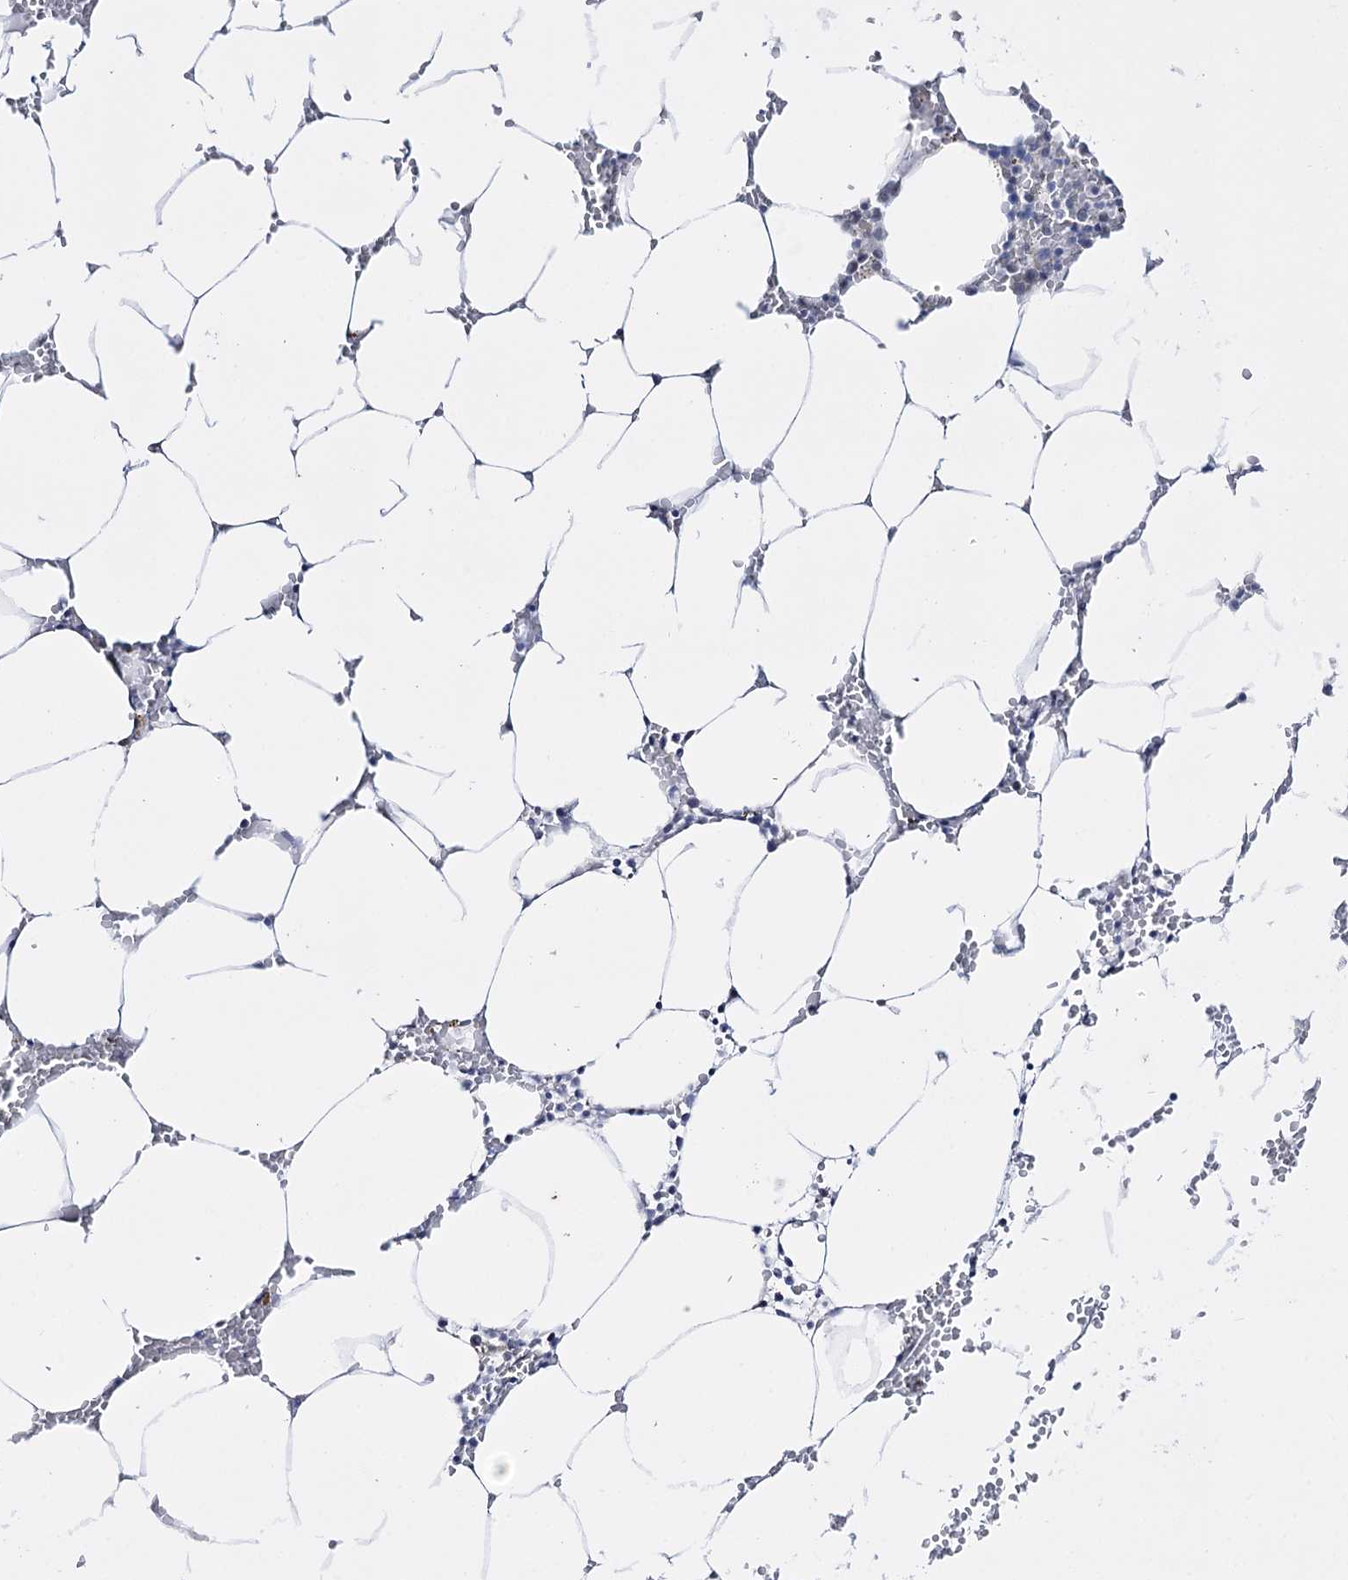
{"staining": {"intensity": "negative", "quantity": "none", "location": "none"}, "tissue": "bone marrow", "cell_type": "Hematopoietic cells", "image_type": "normal", "snomed": [{"axis": "morphology", "description": "Normal tissue, NOS"}, {"axis": "topography", "description": "Bone marrow"}], "caption": "DAB immunohistochemical staining of unremarkable bone marrow exhibits no significant positivity in hematopoietic cells.", "gene": "RBM15B", "patient": {"sex": "male", "age": 70}}